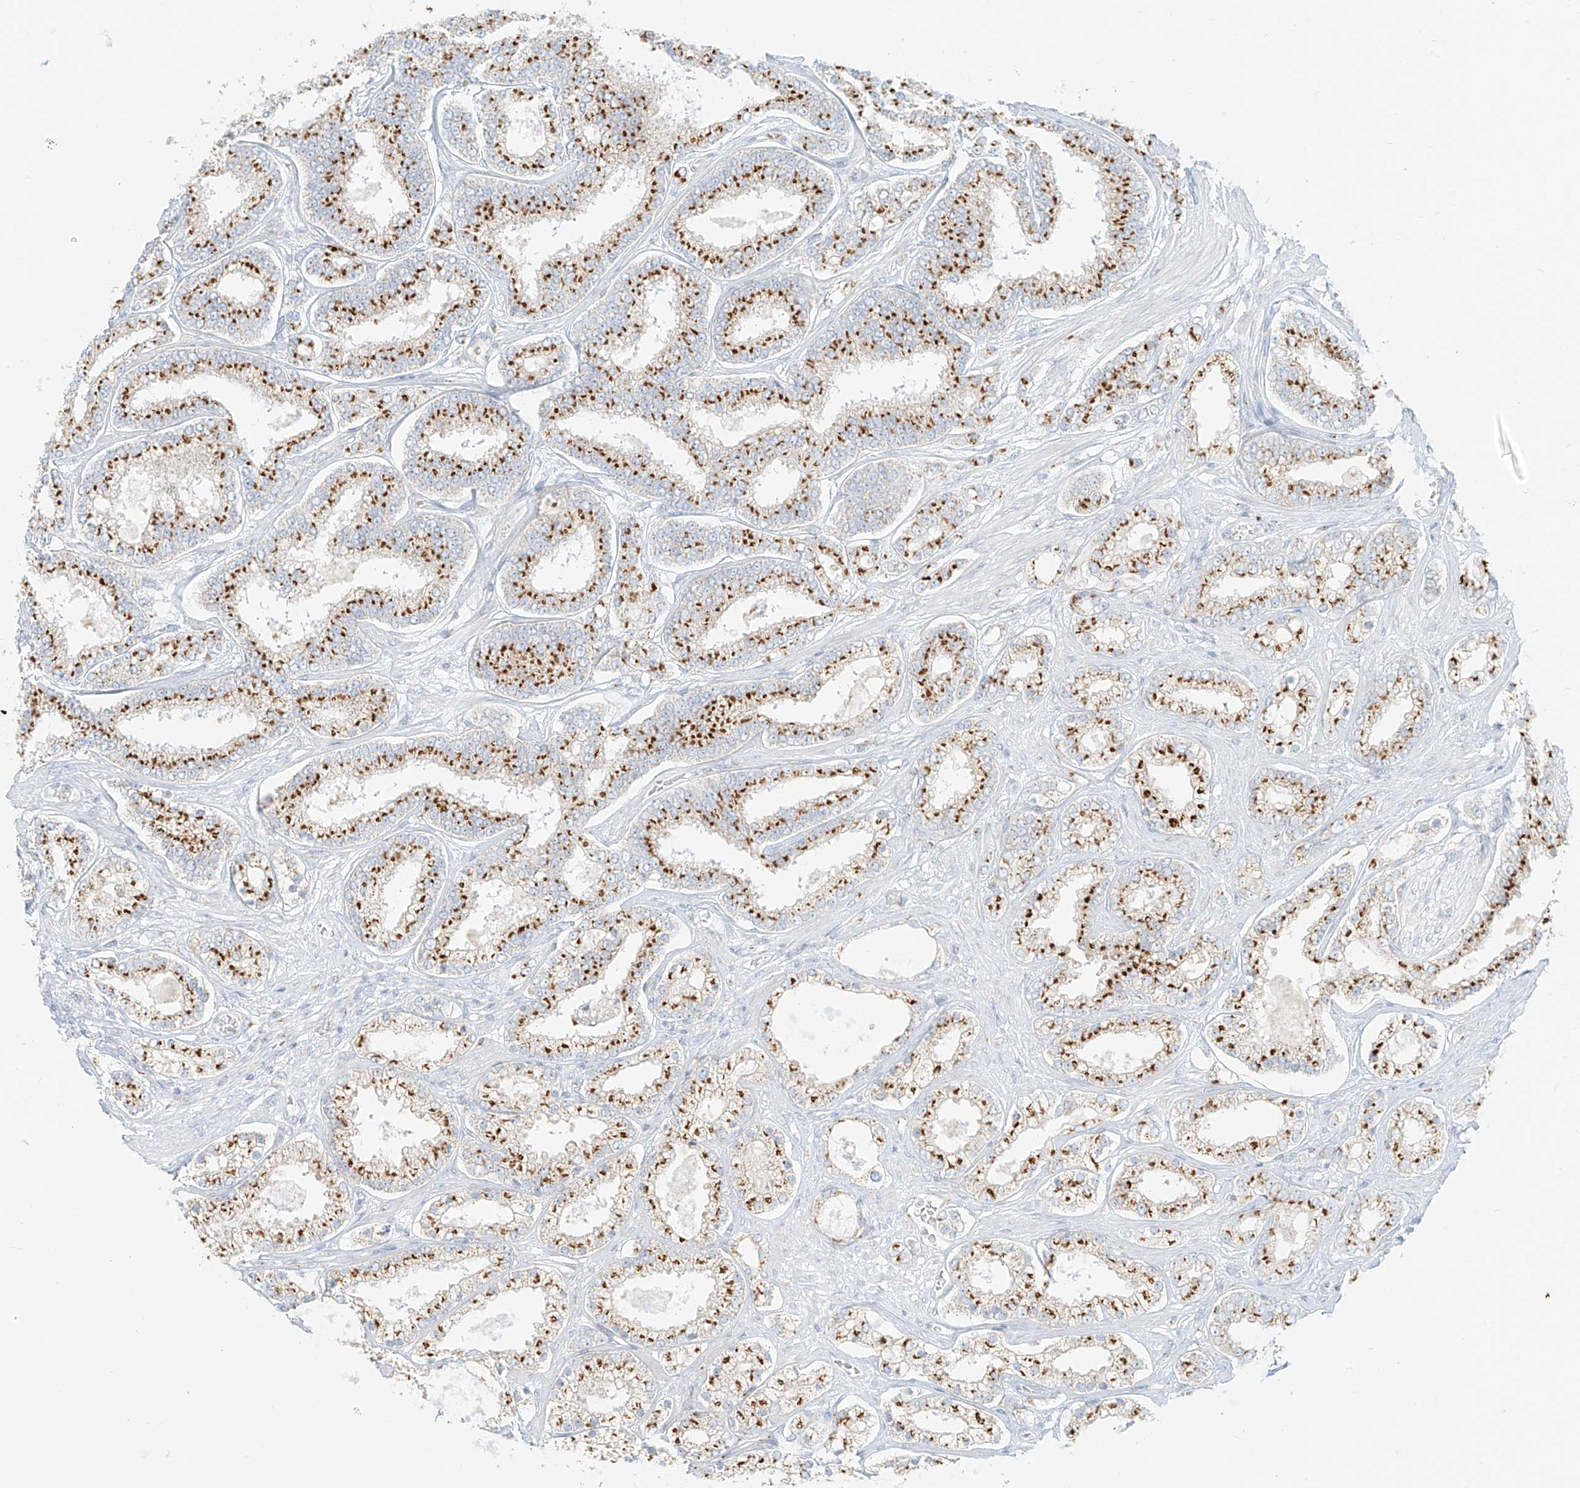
{"staining": {"intensity": "strong", "quantity": ">75%", "location": "cytoplasmic/membranous"}, "tissue": "prostate cancer", "cell_type": "Tumor cells", "image_type": "cancer", "snomed": [{"axis": "morphology", "description": "Normal tissue, NOS"}, {"axis": "morphology", "description": "Adenocarcinoma, High grade"}, {"axis": "topography", "description": "Prostate"}], "caption": "The photomicrograph reveals staining of adenocarcinoma (high-grade) (prostate), revealing strong cytoplasmic/membranous protein staining (brown color) within tumor cells.", "gene": "TMEM87B", "patient": {"sex": "male", "age": 83}}